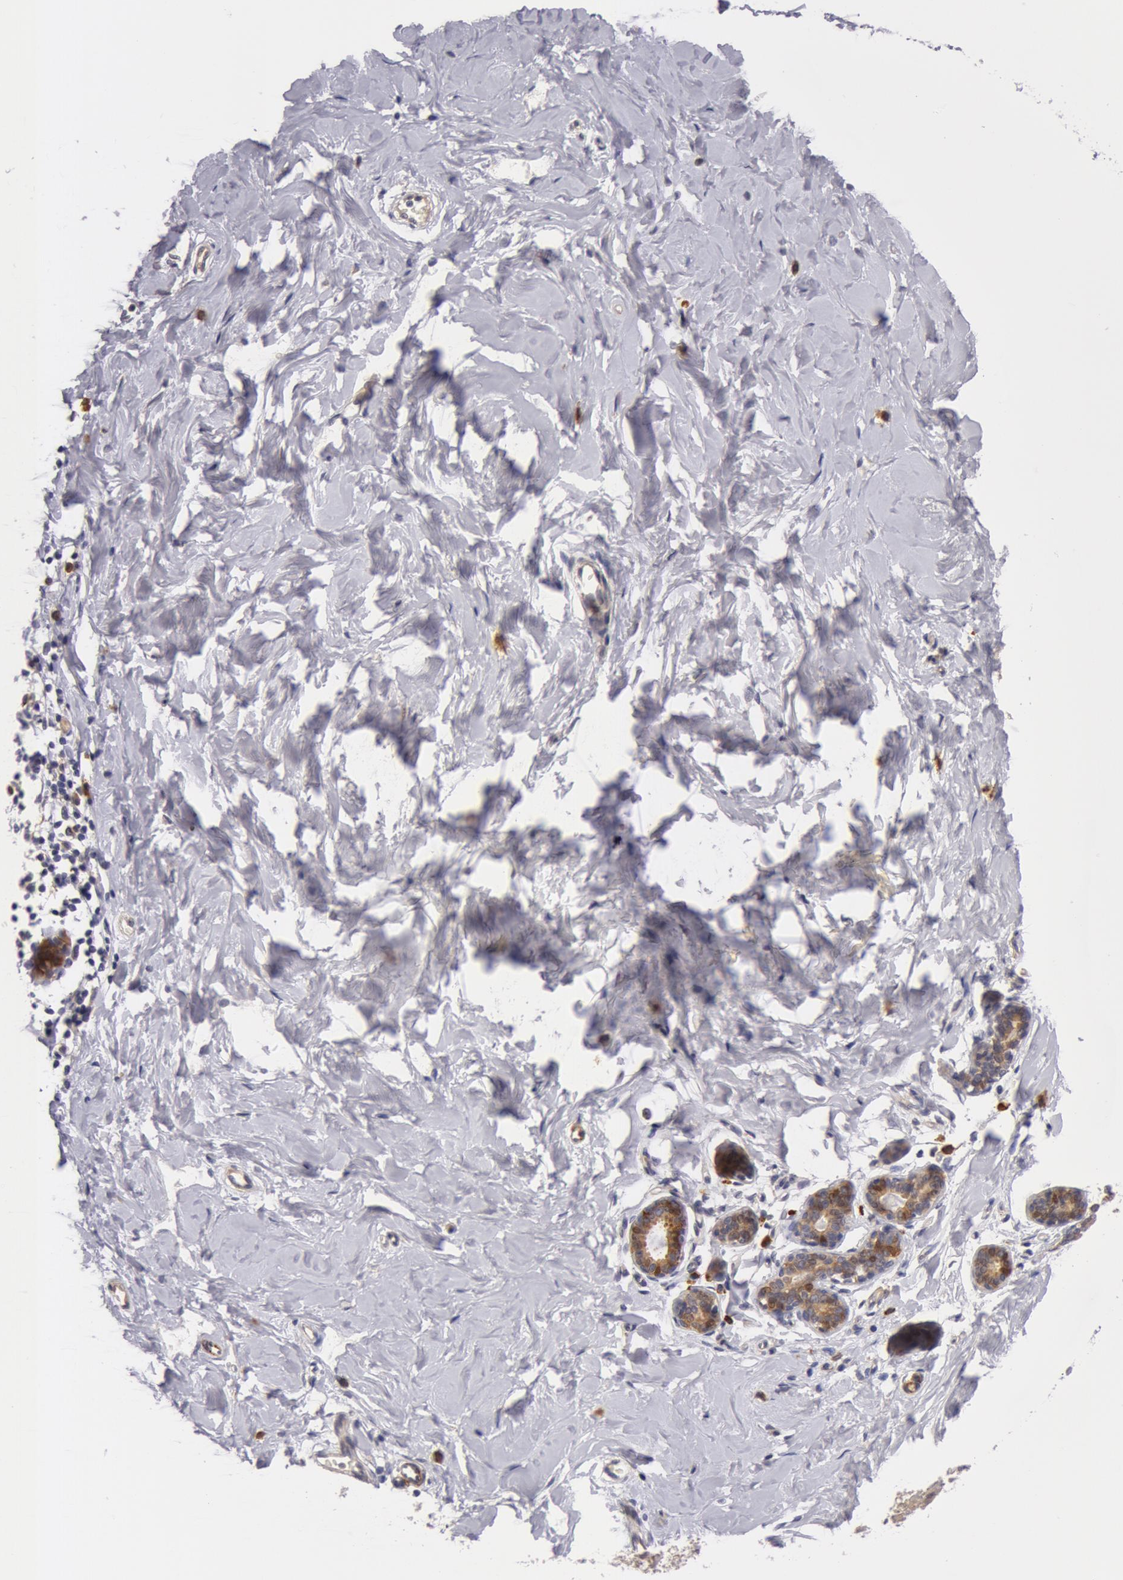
{"staining": {"intensity": "moderate", "quantity": "25%-75%", "location": "cytoplasmic/membranous"}, "tissue": "breast", "cell_type": "Adipocytes", "image_type": "normal", "snomed": [{"axis": "morphology", "description": "Normal tissue, NOS"}, {"axis": "topography", "description": "Breast"}], "caption": "Adipocytes demonstrate moderate cytoplasmic/membranous expression in about 25%-75% of cells in benign breast.", "gene": "IL23A", "patient": {"sex": "female", "age": 23}}